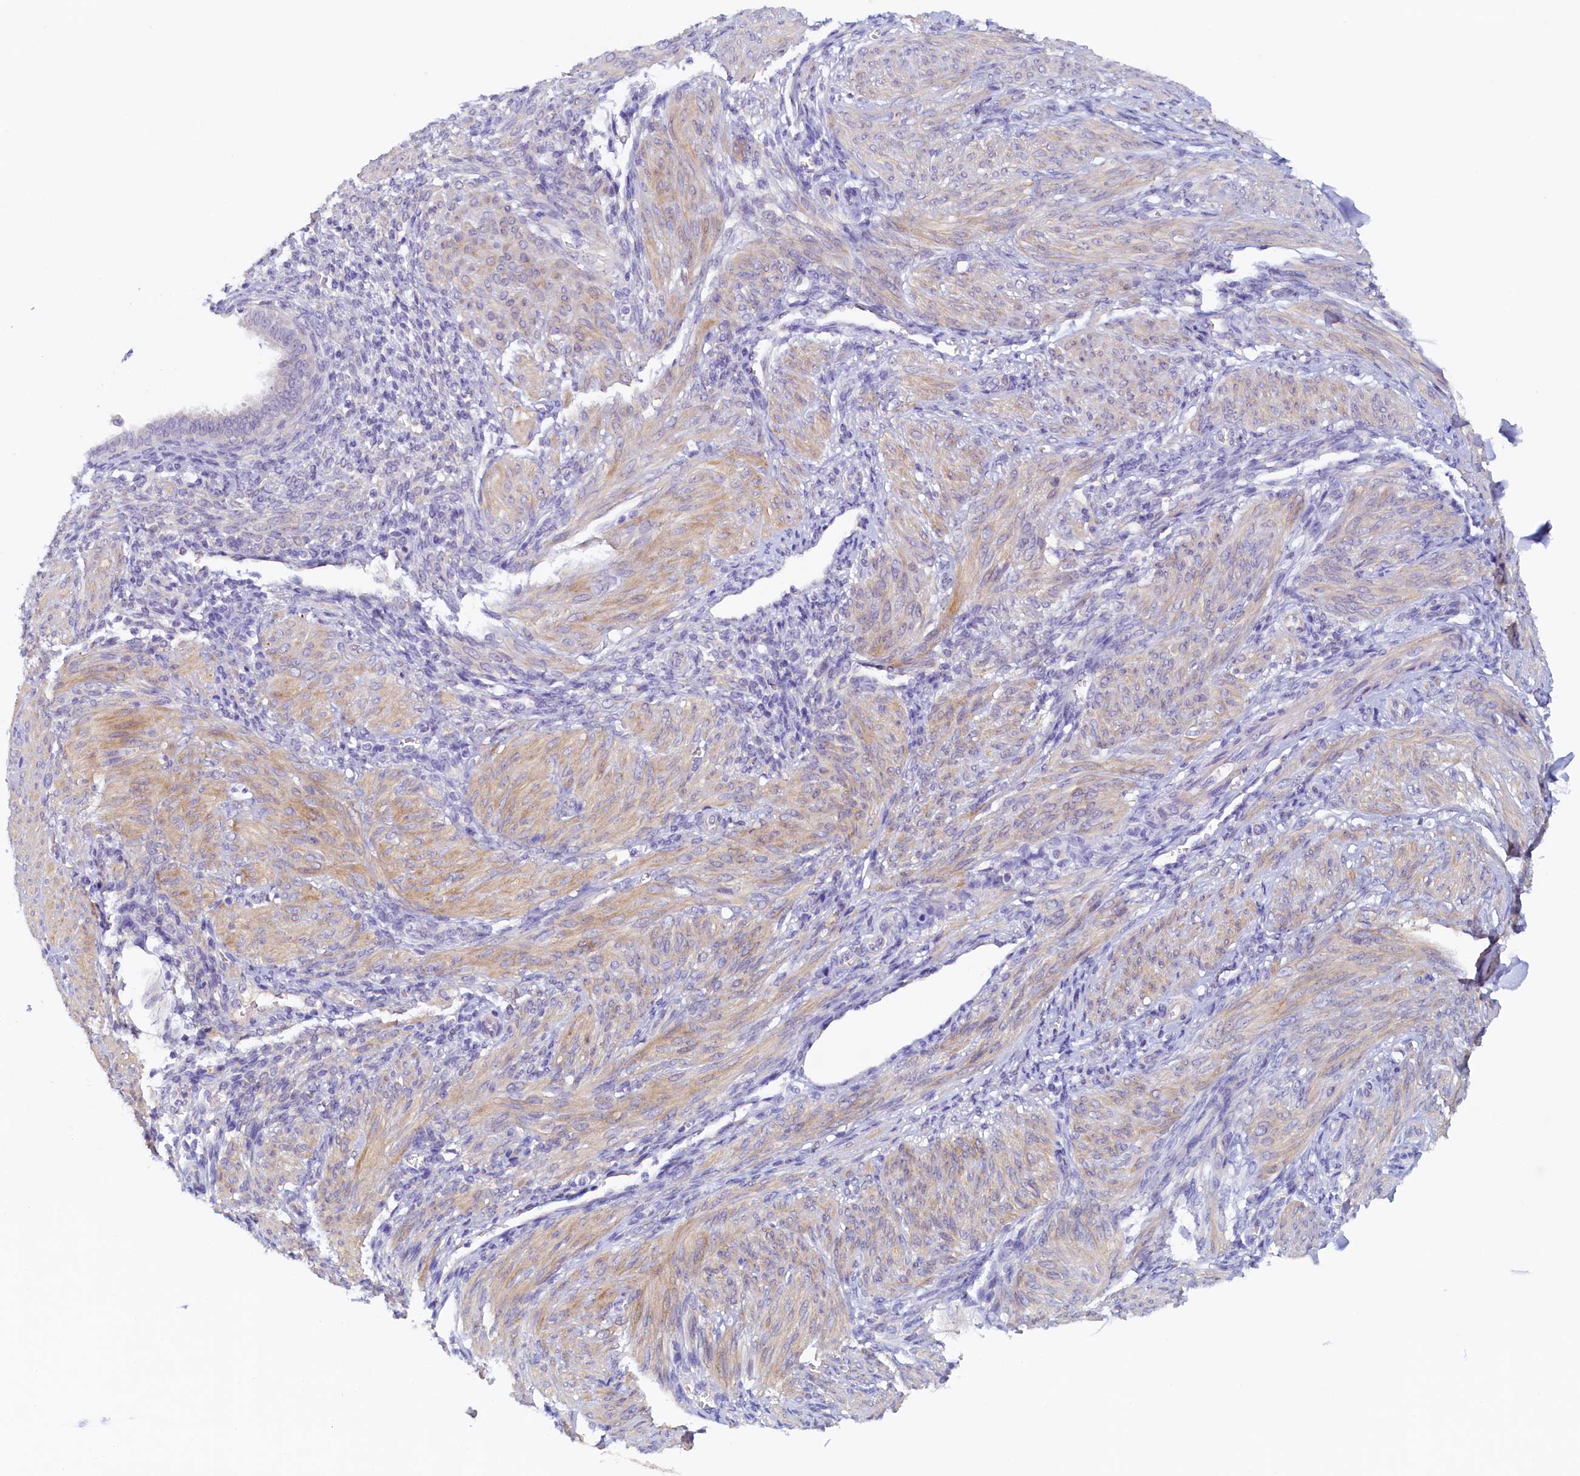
{"staining": {"intensity": "moderate", "quantity": ">75%", "location": "cytoplasmic/membranous"}, "tissue": "smooth muscle", "cell_type": "Smooth muscle cells", "image_type": "normal", "snomed": [{"axis": "morphology", "description": "Normal tissue, NOS"}, {"axis": "topography", "description": "Smooth muscle"}], "caption": "Immunohistochemistry (IHC) (DAB) staining of benign smooth muscle reveals moderate cytoplasmic/membranous protein staining in approximately >75% of smooth muscle cells.", "gene": "DTD1", "patient": {"sex": "female", "age": 39}}